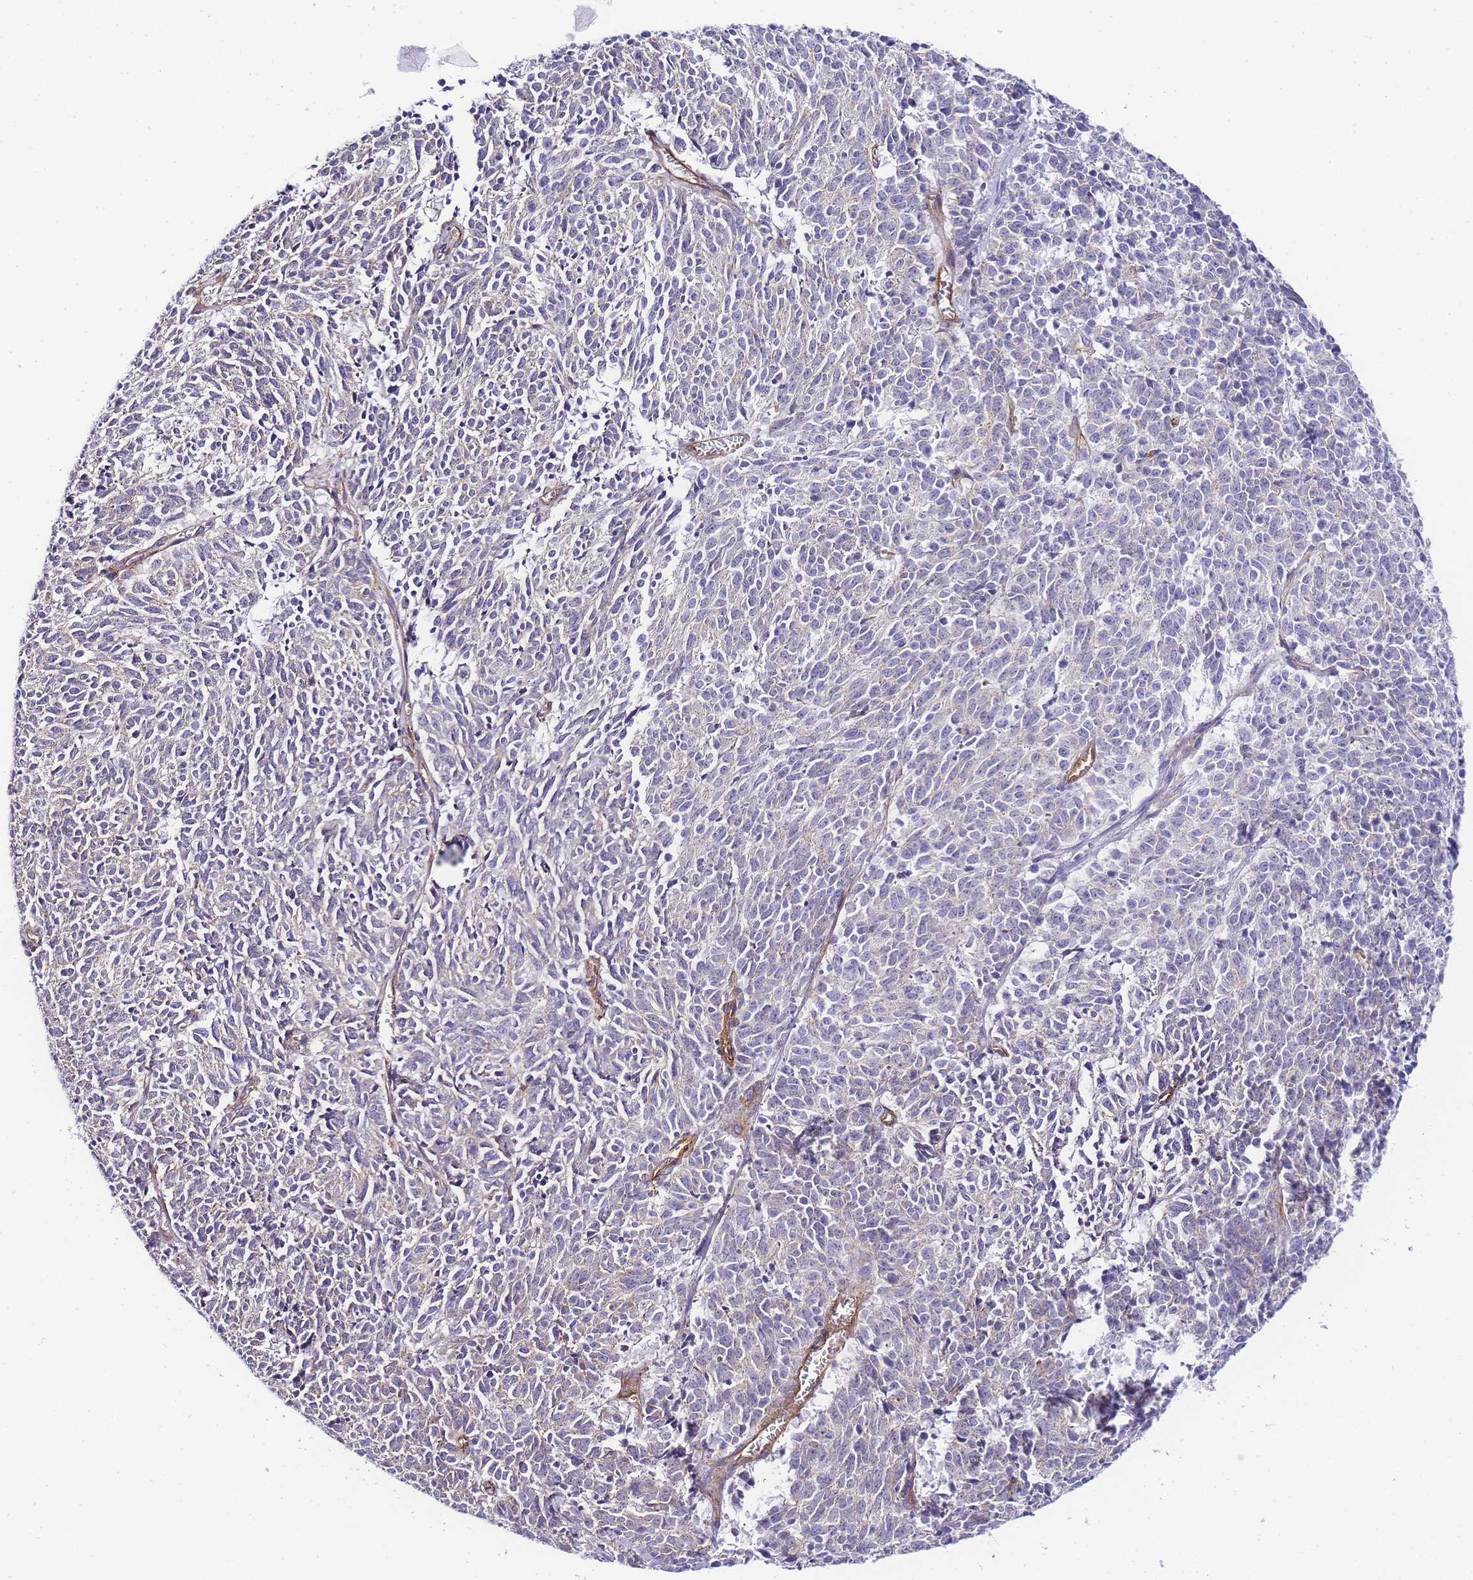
{"staining": {"intensity": "weak", "quantity": "<25%", "location": "cytoplasmic/membranous"}, "tissue": "cervical cancer", "cell_type": "Tumor cells", "image_type": "cancer", "snomed": [{"axis": "morphology", "description": "Squamous cell carcinoma, NOS"}, {"axis": "topography", "description": "Cervix"}], "caption": "IHC of human squamous cell carcinoma (cervical) reveals no staining in tumor cells. (DAB immunohistochemistry (IHC) visualized using brightfield microscopy, high magnification).", "gene": "PDCD7", "patient": {"sex": "female", "age": 29}}